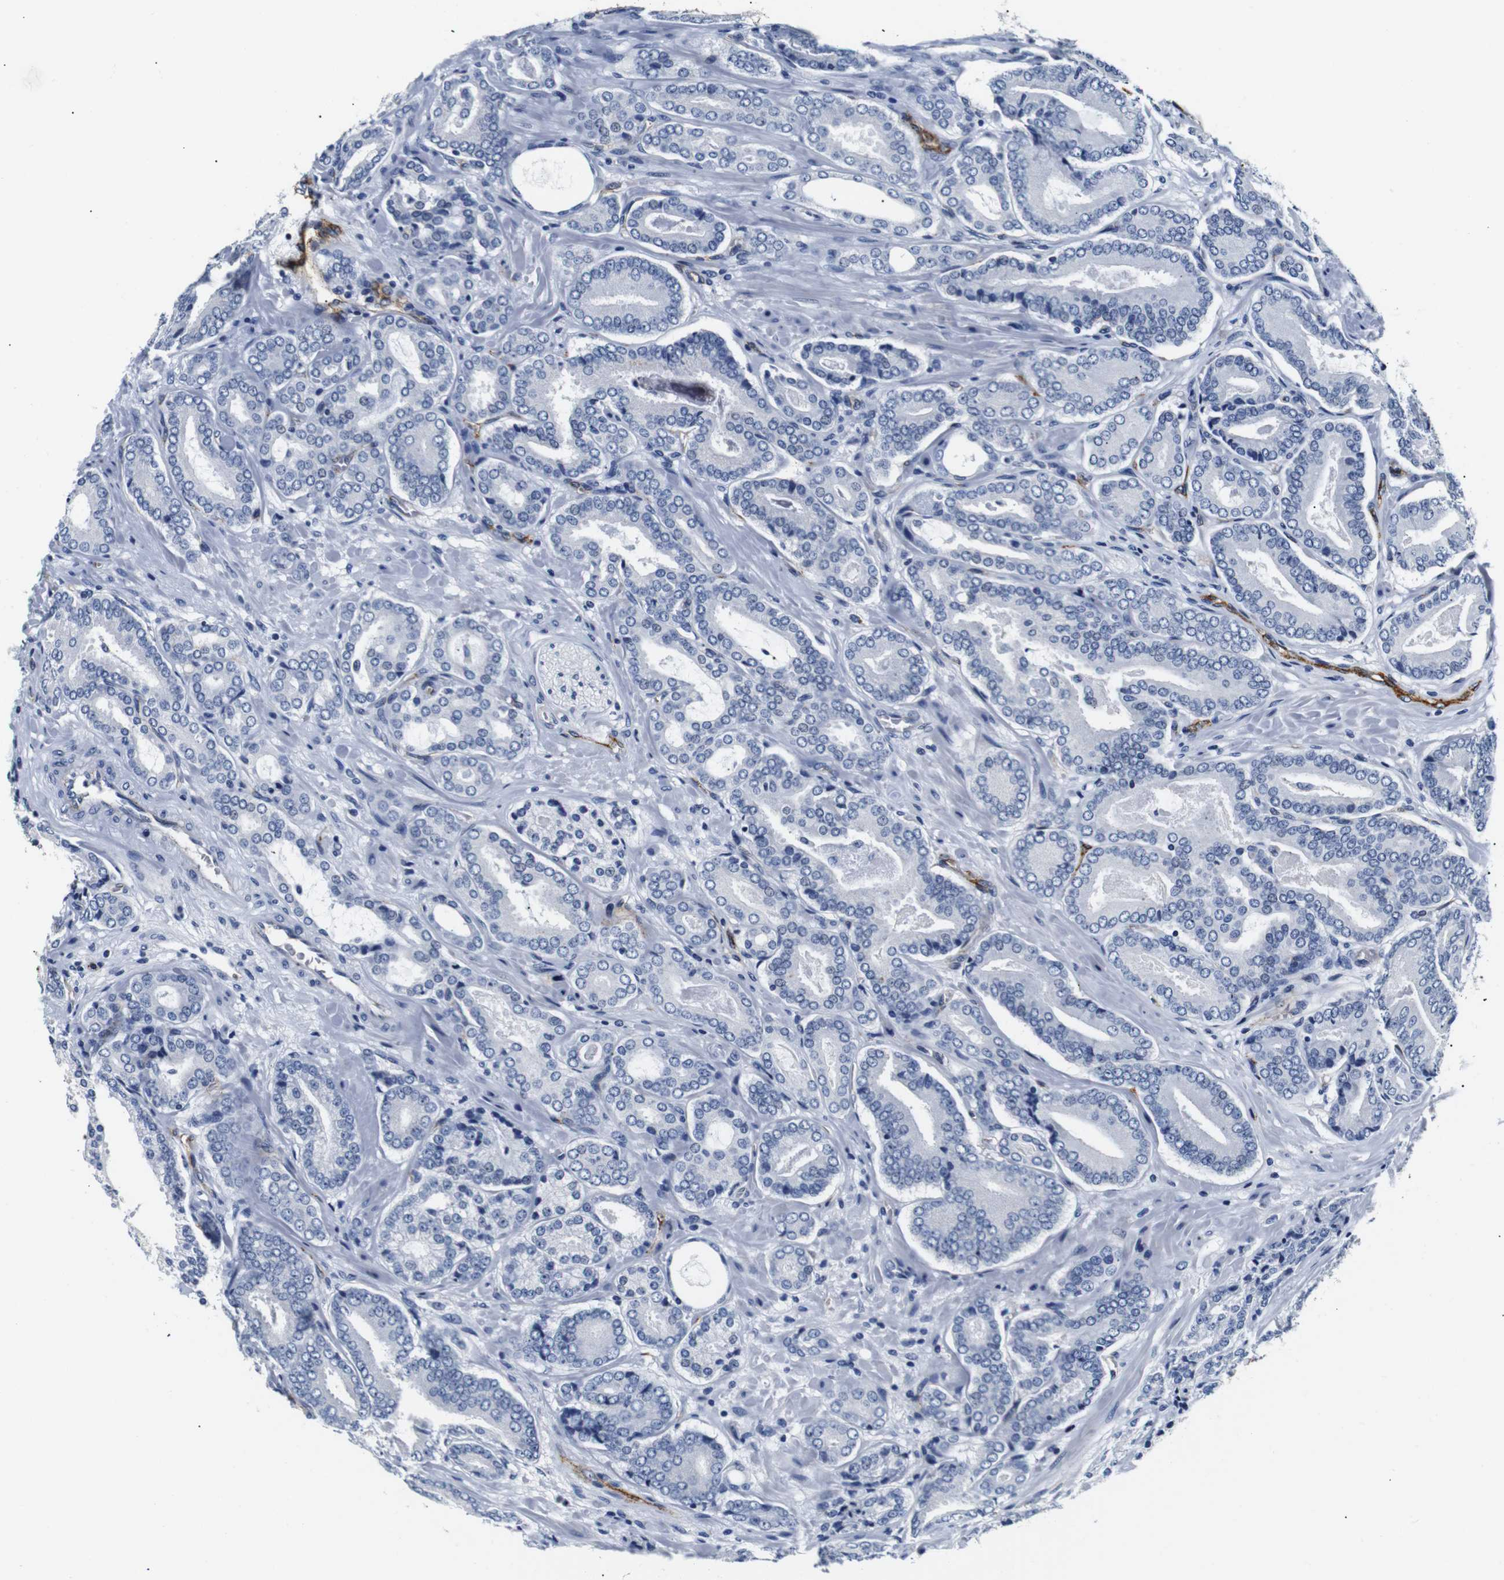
{"staining": {"intensity": "negative", "quantity": "none", "location": "none"}, "tissue": "prostate cancer", "cell_type": "Tumor cells", "image_type": "cancer", "snomed": [{"axis": "morphology", "description": "Adenocarcinoma, High grade"}, {"axis": "topography", "description": "Prostate"}], "caption": "Immunohistochemistry (IHC) micrograph of neoplastic tissue: prostate cancer stained with DAB demonstrates no significant protein positivity in tumor cells.", "gene": "MUC4", "patient": {"sex": "male", "age": 61}}